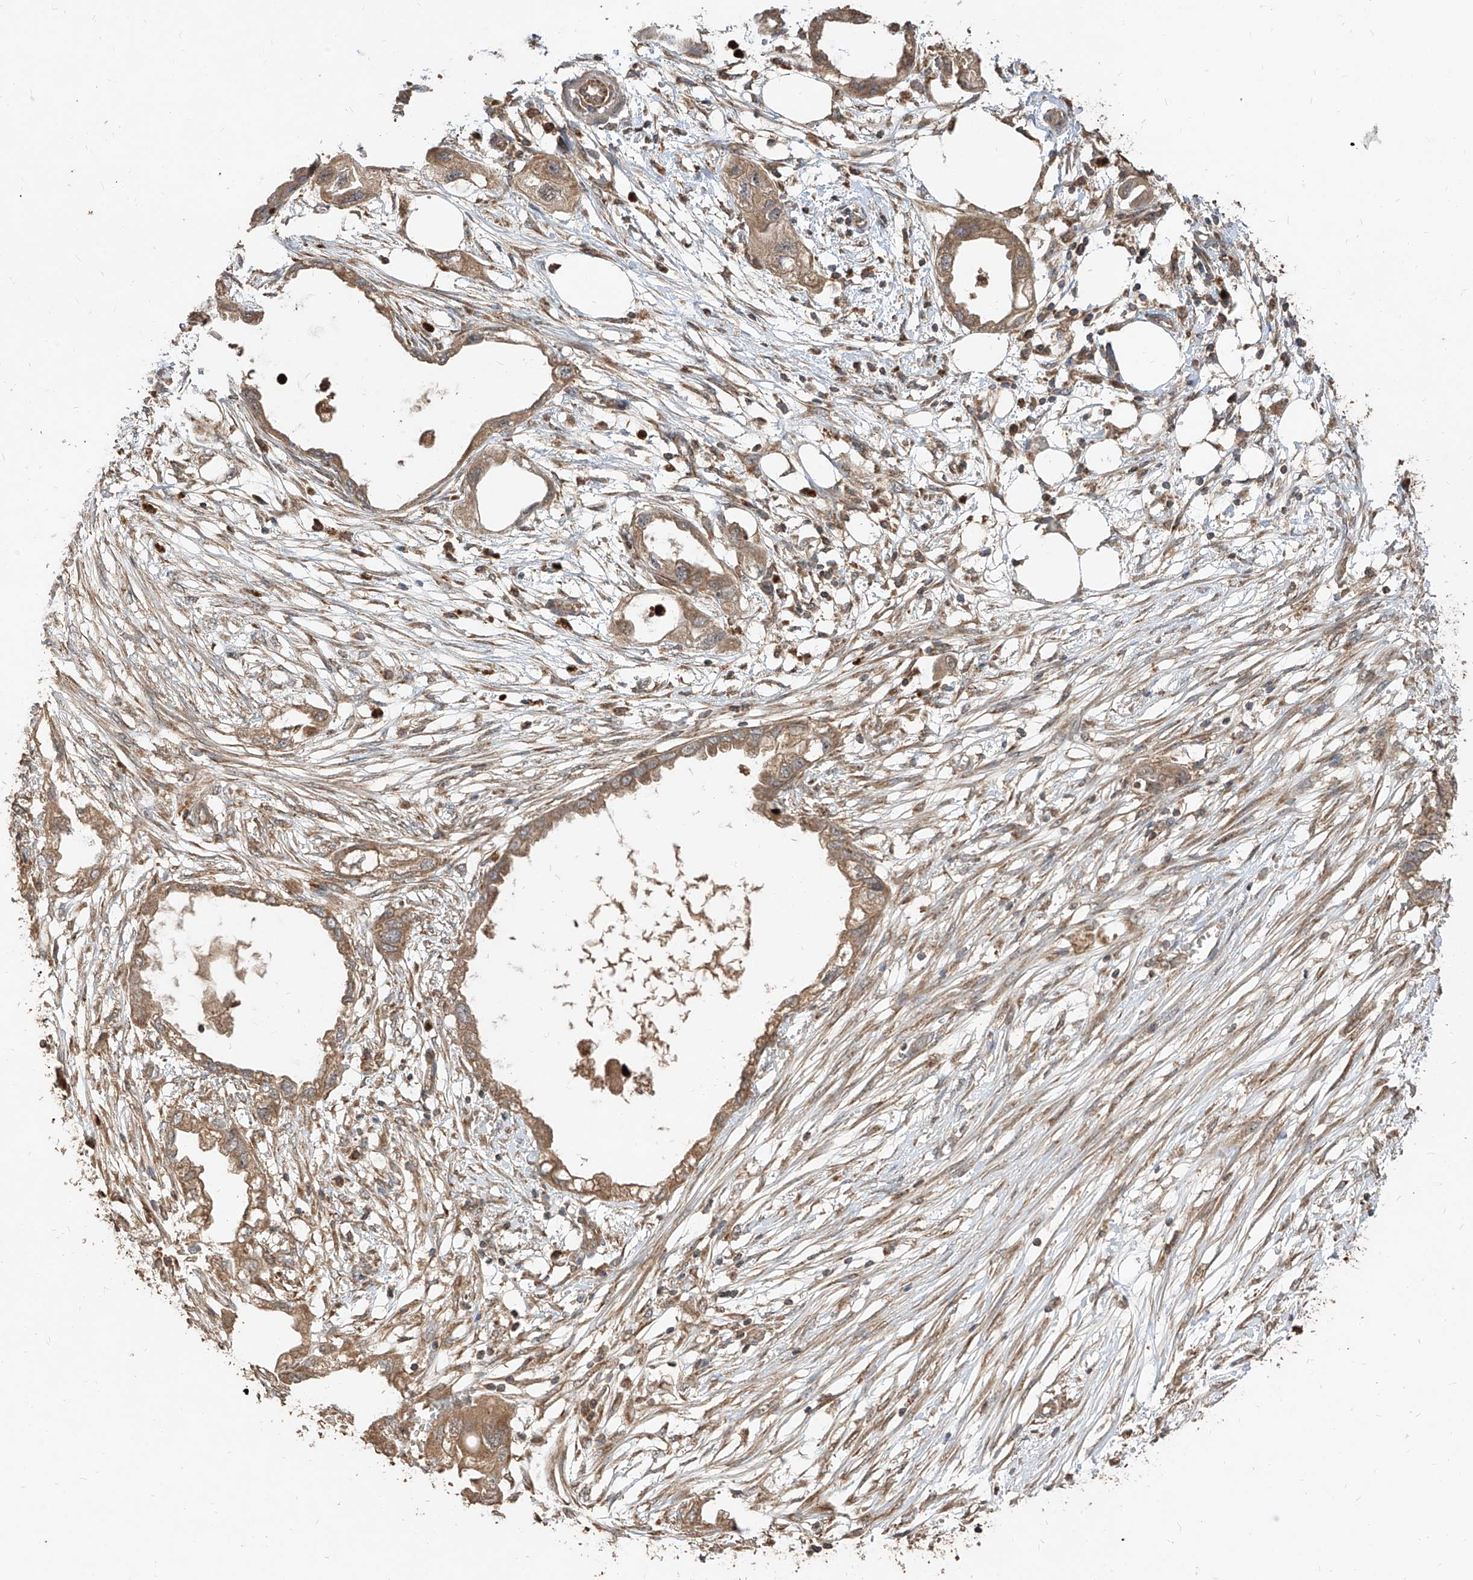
{"staining": {"intensity": "moderate", "quantity": ">75%", "location": "cytoplasmic/membranous"}, "tissue": "endometrial cancer", "cell_type": "Tumor cells", "image_type": "cancer", "snomed": [{"axis": "morphology", "description": "Adenocarcinoma, NOS"}, {"axis": "morphology", "description": "Adenocarcinoma, metastatic, NOS"}, {"axis": "topography", "description": "Adipose tissue"}, {"axis": "topography", "description": "Endometrium"}], "caption": "DAB immunohistochemical staining of human endometrial cancer demonstrates moderate cytoplasmic/membranous protein positivity in approximately >75% of tumor cells.", "gene": "AIM2", "patient": {"sex": "female", "age": 67}}